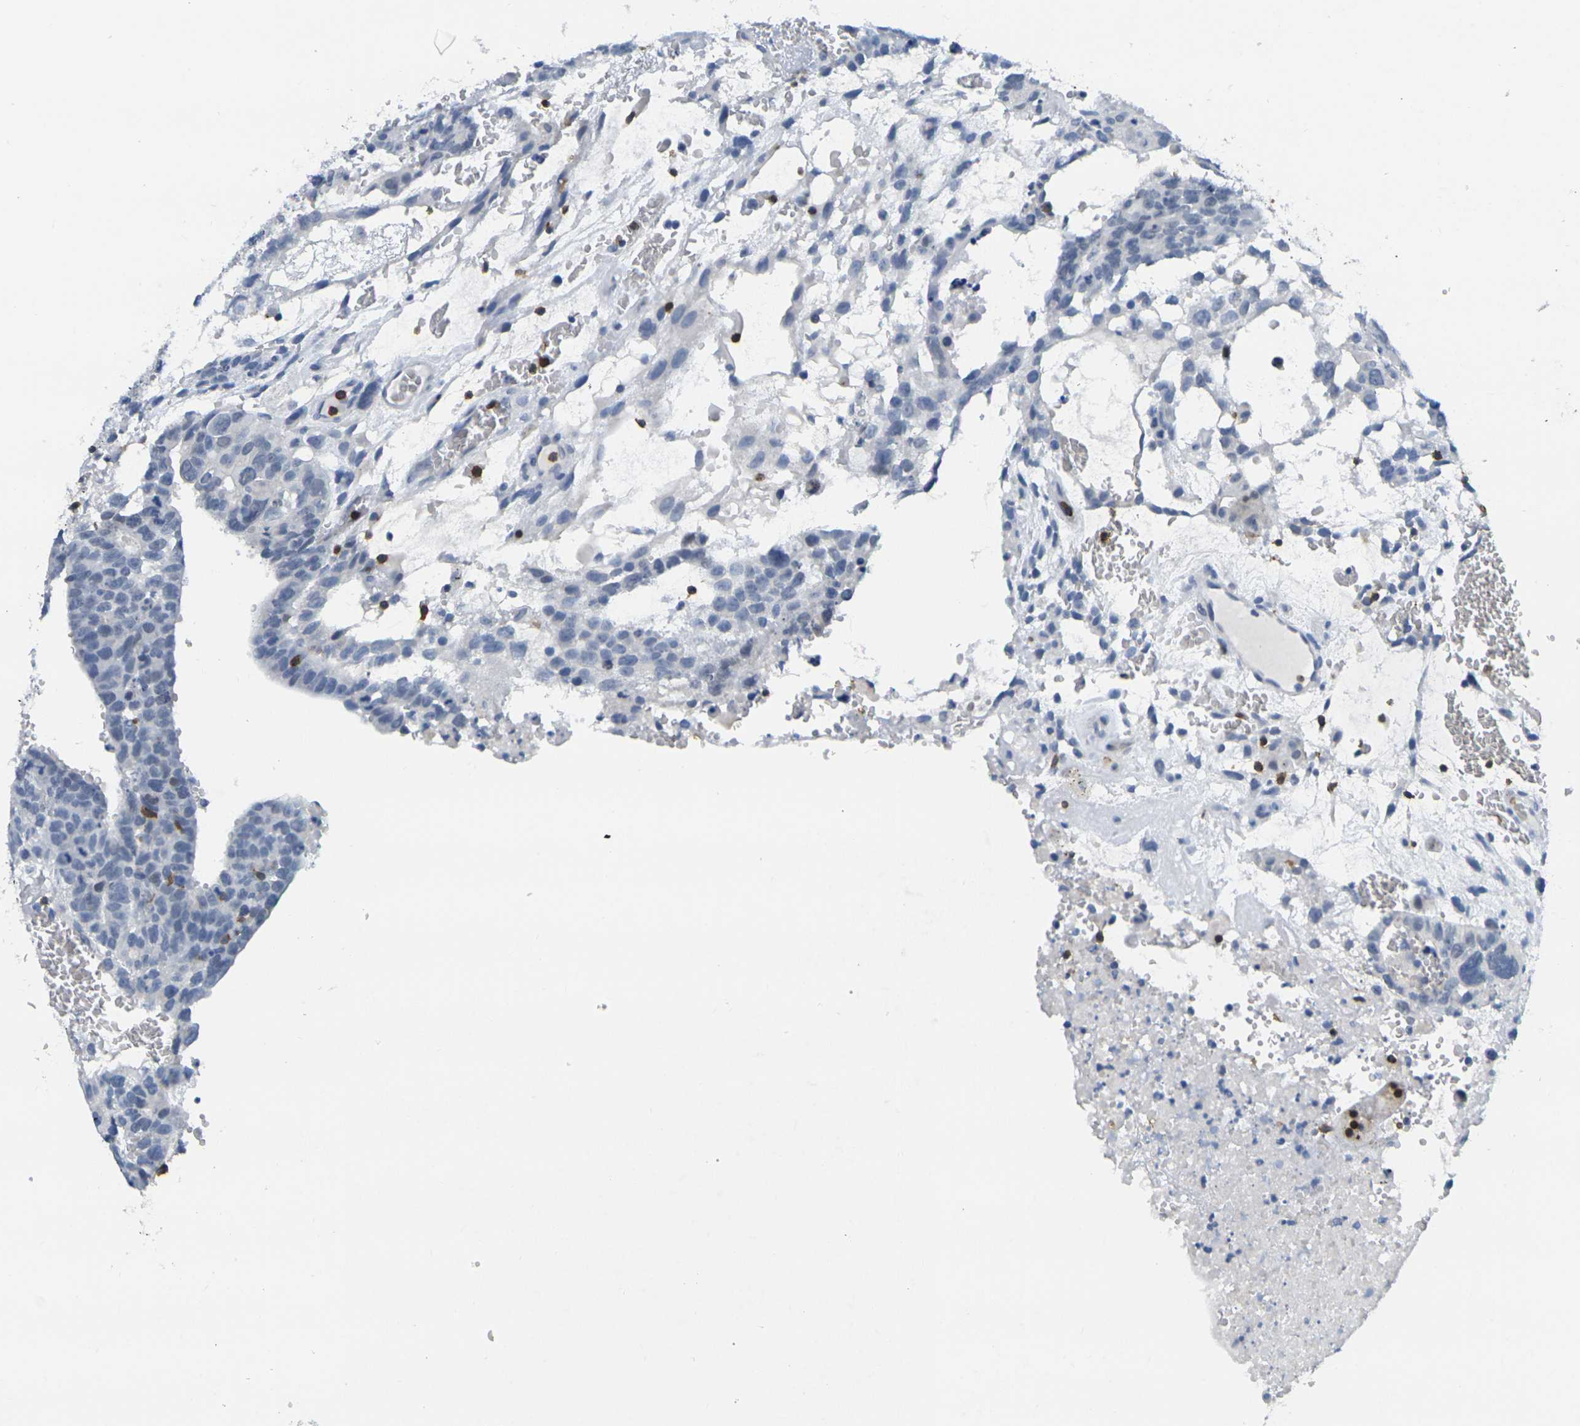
{"staining": {"intensity": "negative", "quantity": "none", "location": "none"}, "tissue": "testis cancer", "cell_type": "Tumor cells", "image_type": "cancer", "snomed": [{"axis": "morphology", "description": "Seminoma, NOS"}, {"axis": "morphology", "description": "Carcinoma, Embryonal, NOS"}, {"axis": "topography", "description": "Testis"}], "caption": "Immunohistochemical staining of testis cancer (embryonal carcinoma) shows no significant expression in tumor cells.", "gene": "CD3D", "patient": {"sex": "male", "age": 52}}